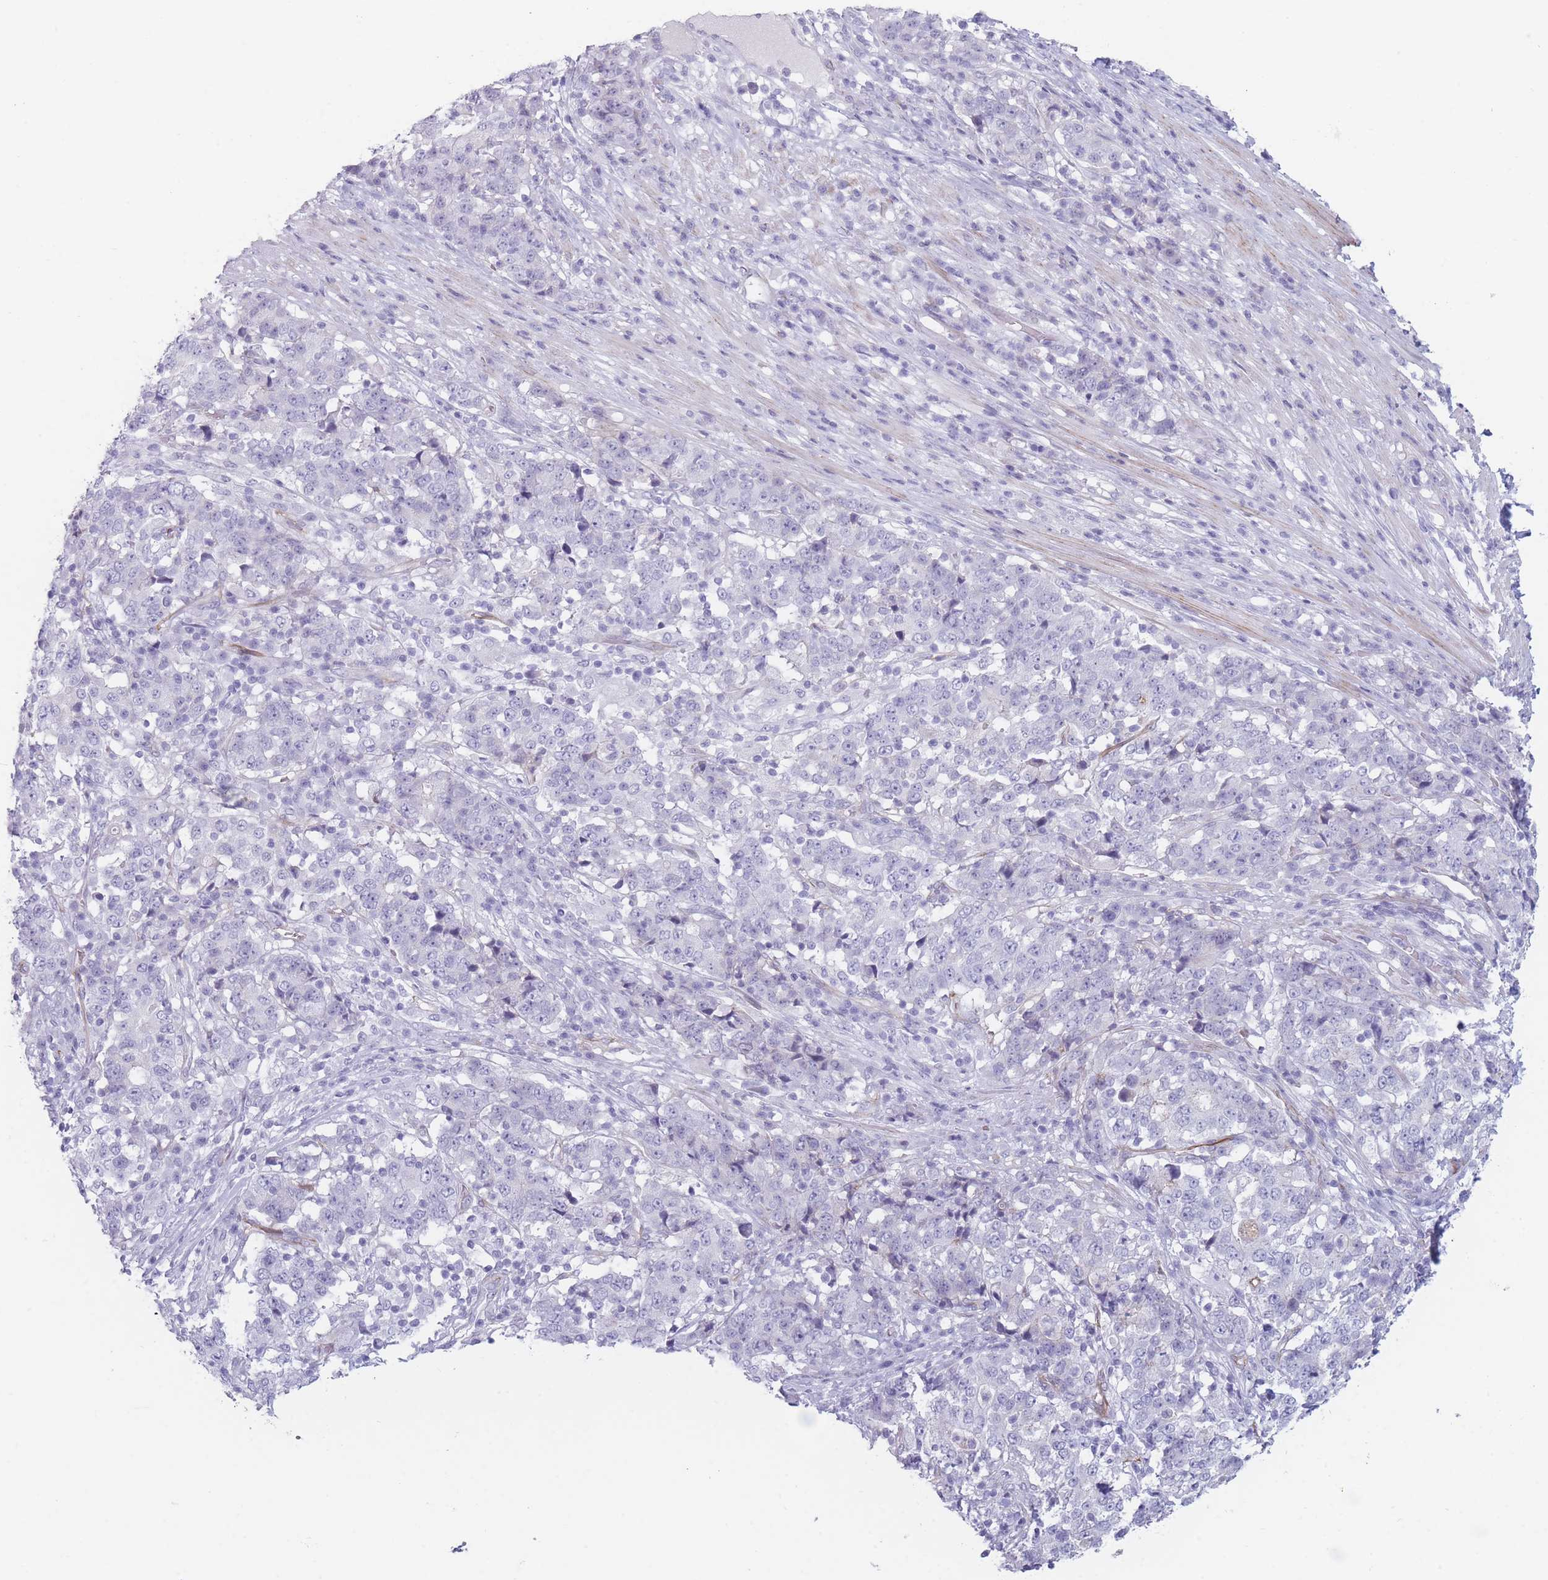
{"staining": {"intensity": "negative", "quantity": "none", "location": "none"}, "tissue": "stomach cancer", "cell_type": "Tumor cells", "image_type": "cancer", "snomed": [{"axis": "morphology", "description": "Adenocarcinoma, NOS"}, {"axis": "topography", "description": "Stomach"}], "caption": "The histopathology image reveals no staining of tumor cells in stomach adenocarcinoma.", "gene": "IFNA6", "patient": {"sex": "male", "age": 59}}